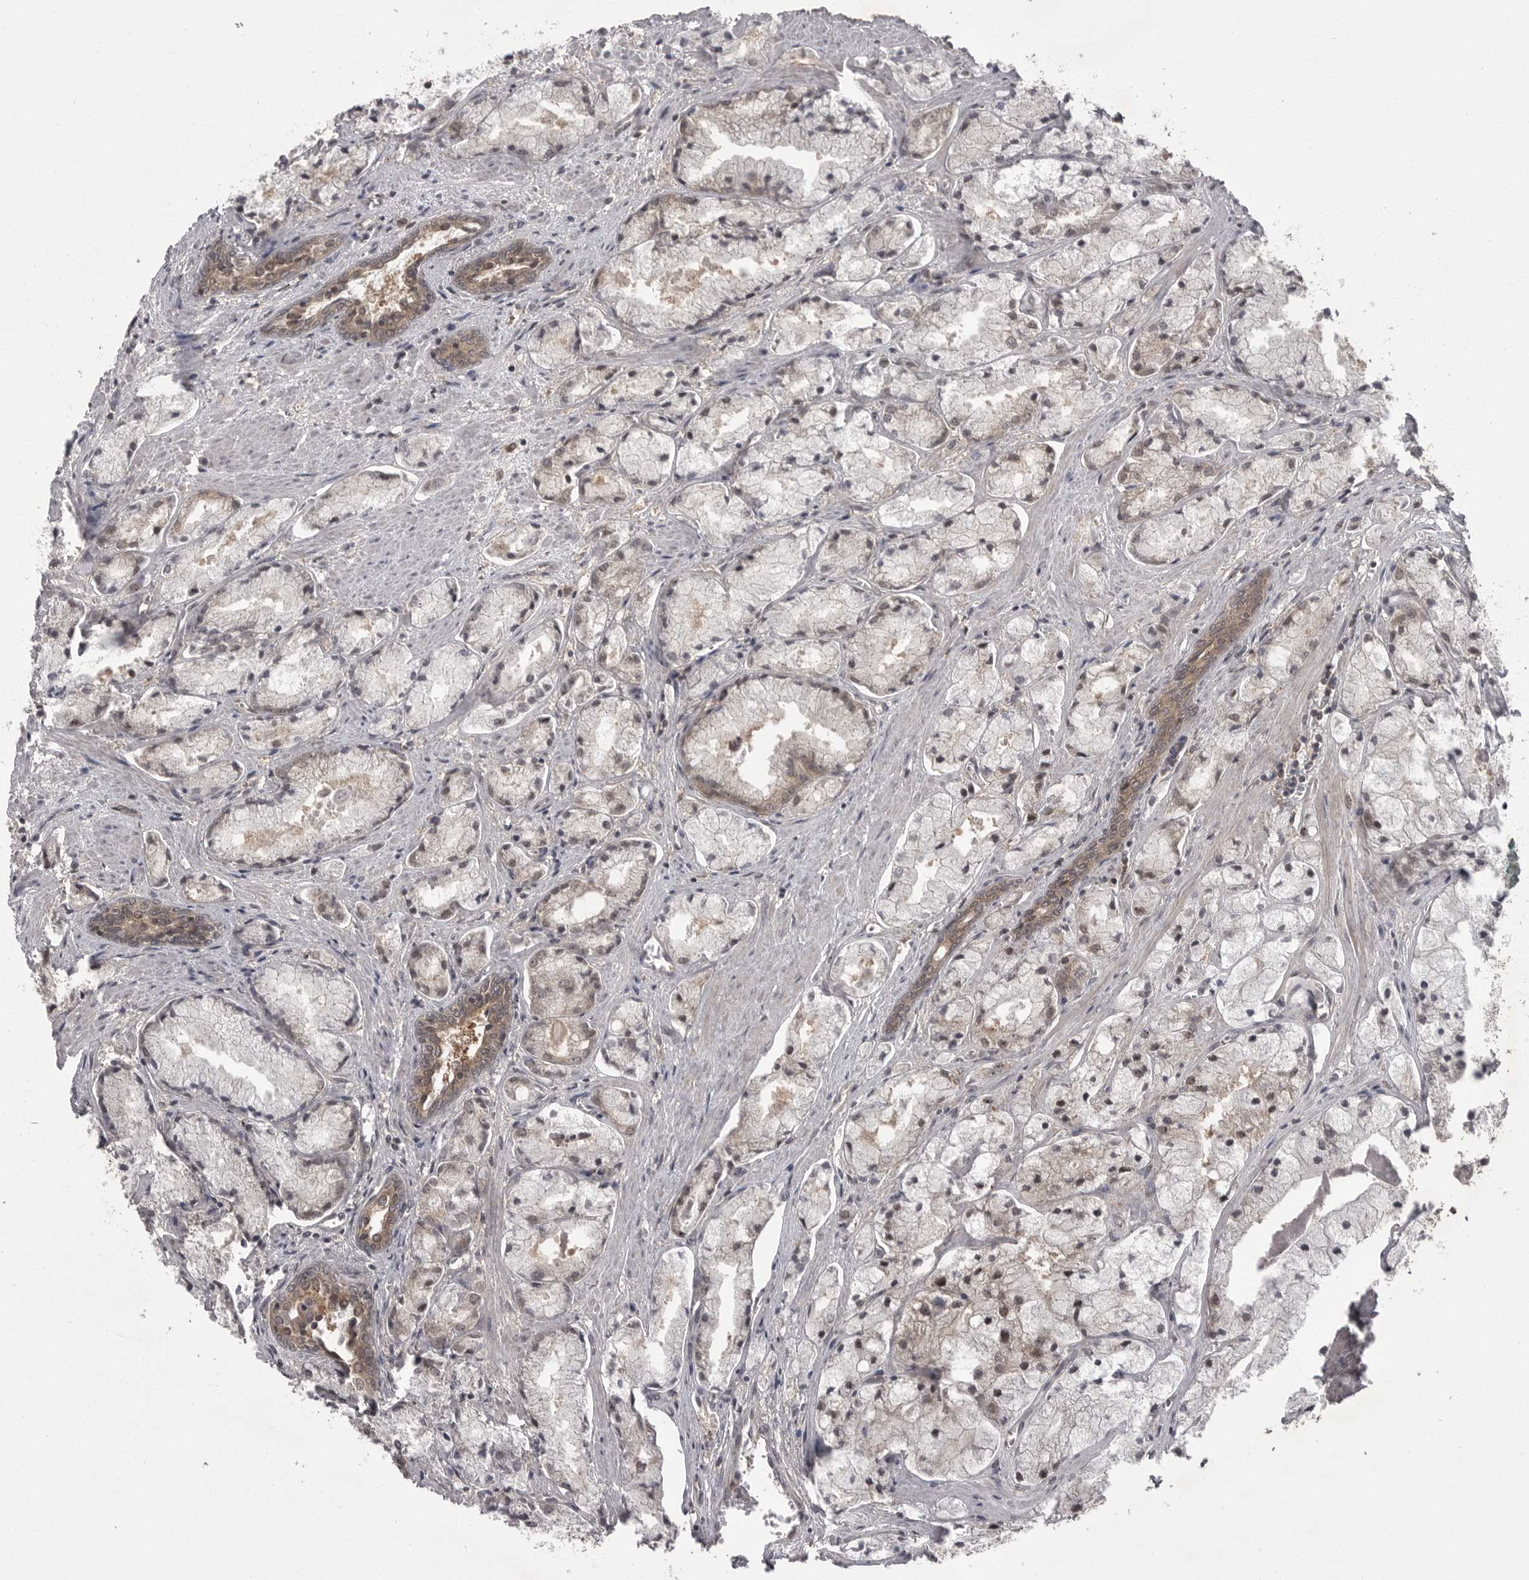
{"staining": {"intensity": "weak", "quantity": "<25%", "location": "cytoplasmic/membranous"}, "tissue": "prostate cancer", "cell_type": "Tumor cells", "image_type": "cancer", "snomed": [{"axis": "morphology", "description": "Adenocarcinoma, High grade"}, {"axis": "topography", "description": "Prostate"}], "caption": "This is an immunohistochemistry photomicrograph of prostate cancer (high-grade adenocarcinoma). There is no positivity in tumor cells.", "gene": "STK24", "patient": {"sex": "male", "age": 50}}